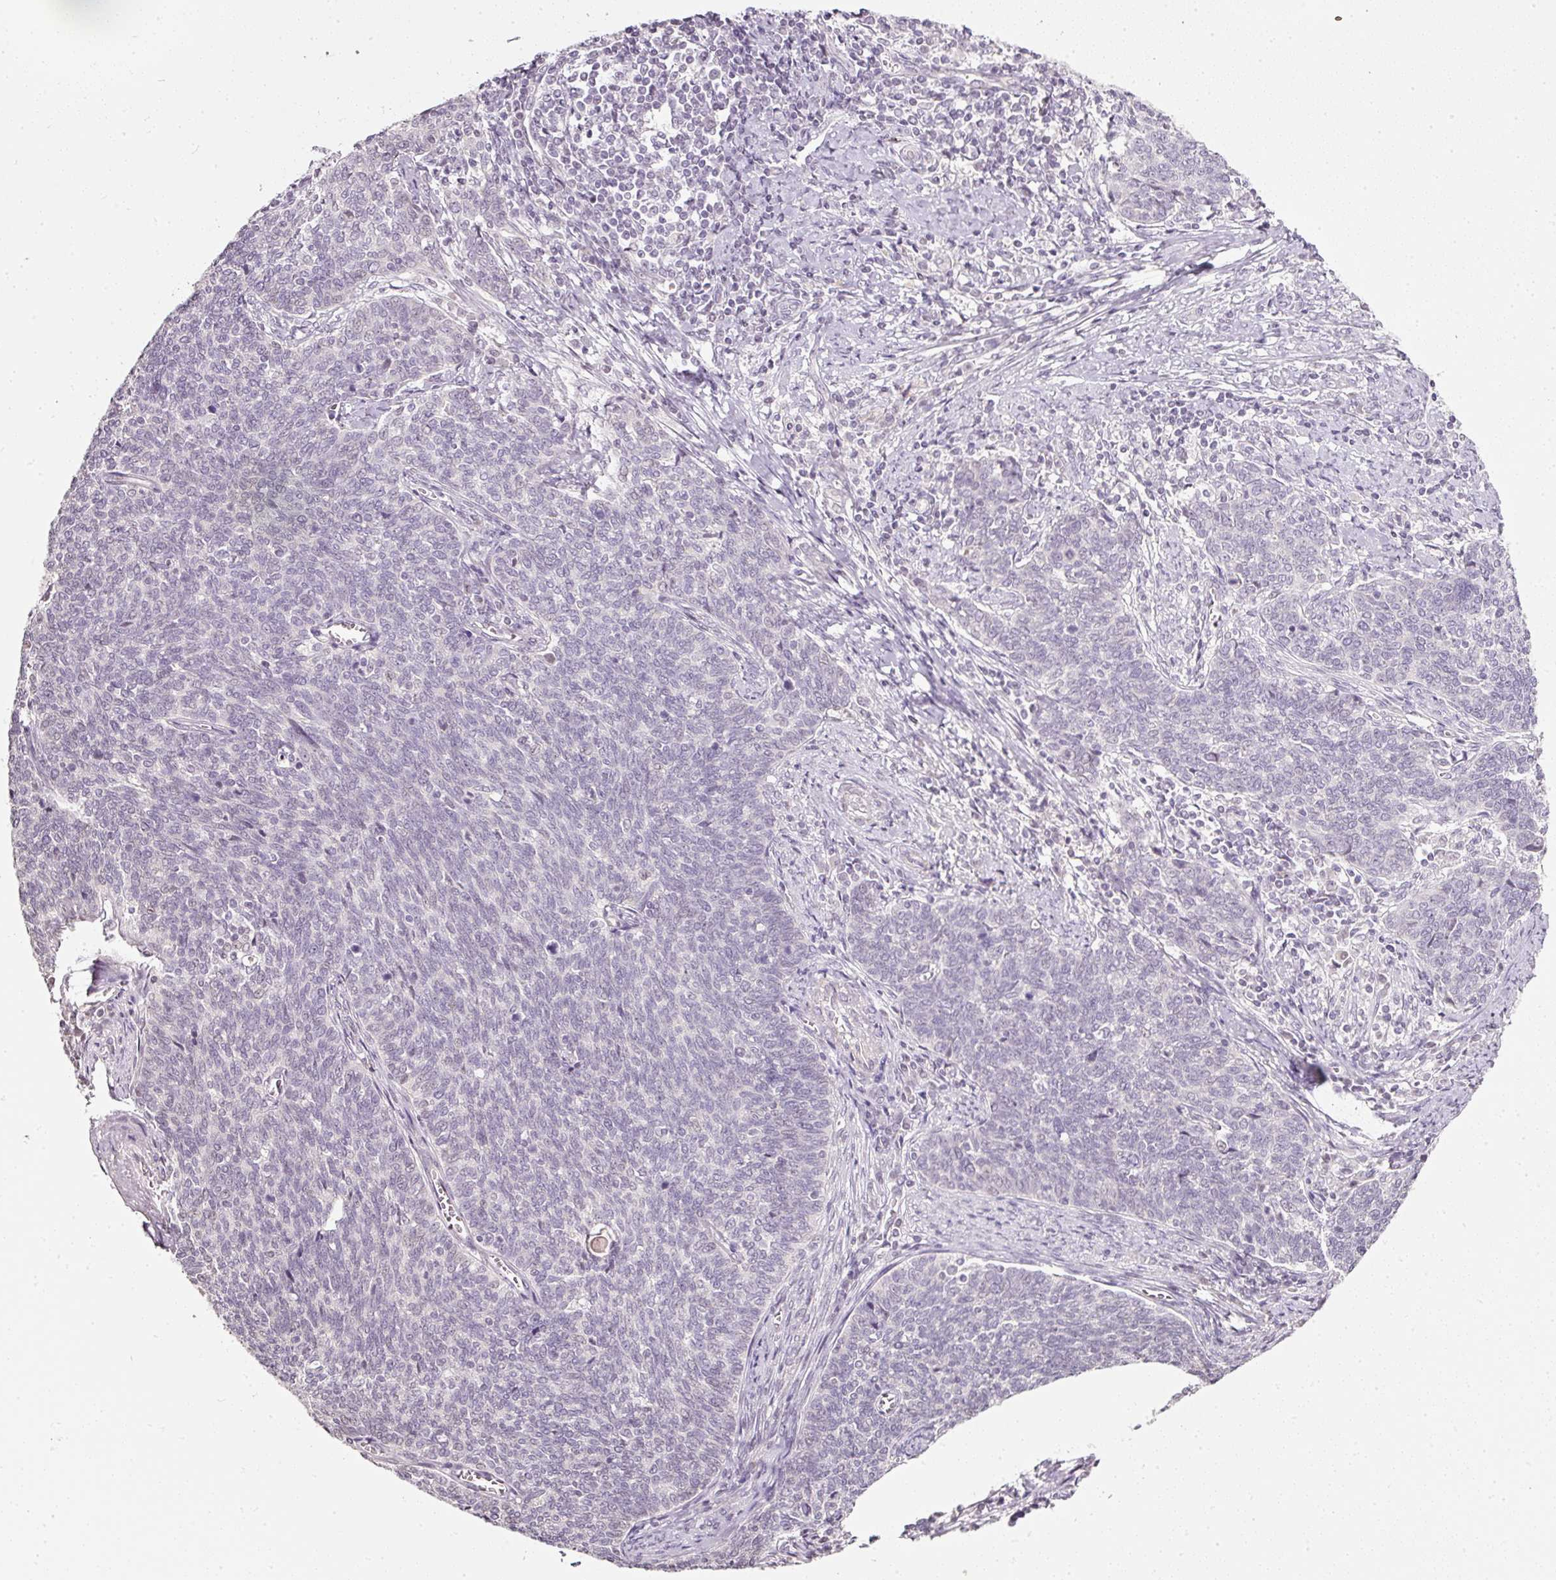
{"staining": {"intensity": "negative", "quantity": "none", "location": "none"}, "tissue": "cervical cancer", "cell_type": "Tumor cells", "image_type": "cancer", "snomed": [{"axis": "morphology", "description": "Squamous cell carcinoma, NOS"}, {"axis": "topography", "description": "Cervix"}], "caption": "High magnification brightfield microscopy of cervical cancer stained with DAB (brown) and counterstained with hematoxylin (blue): tumor cells show no significant positivity.", "gene": "NRDE2", "patient": {"sex": "female", "age": 39}}